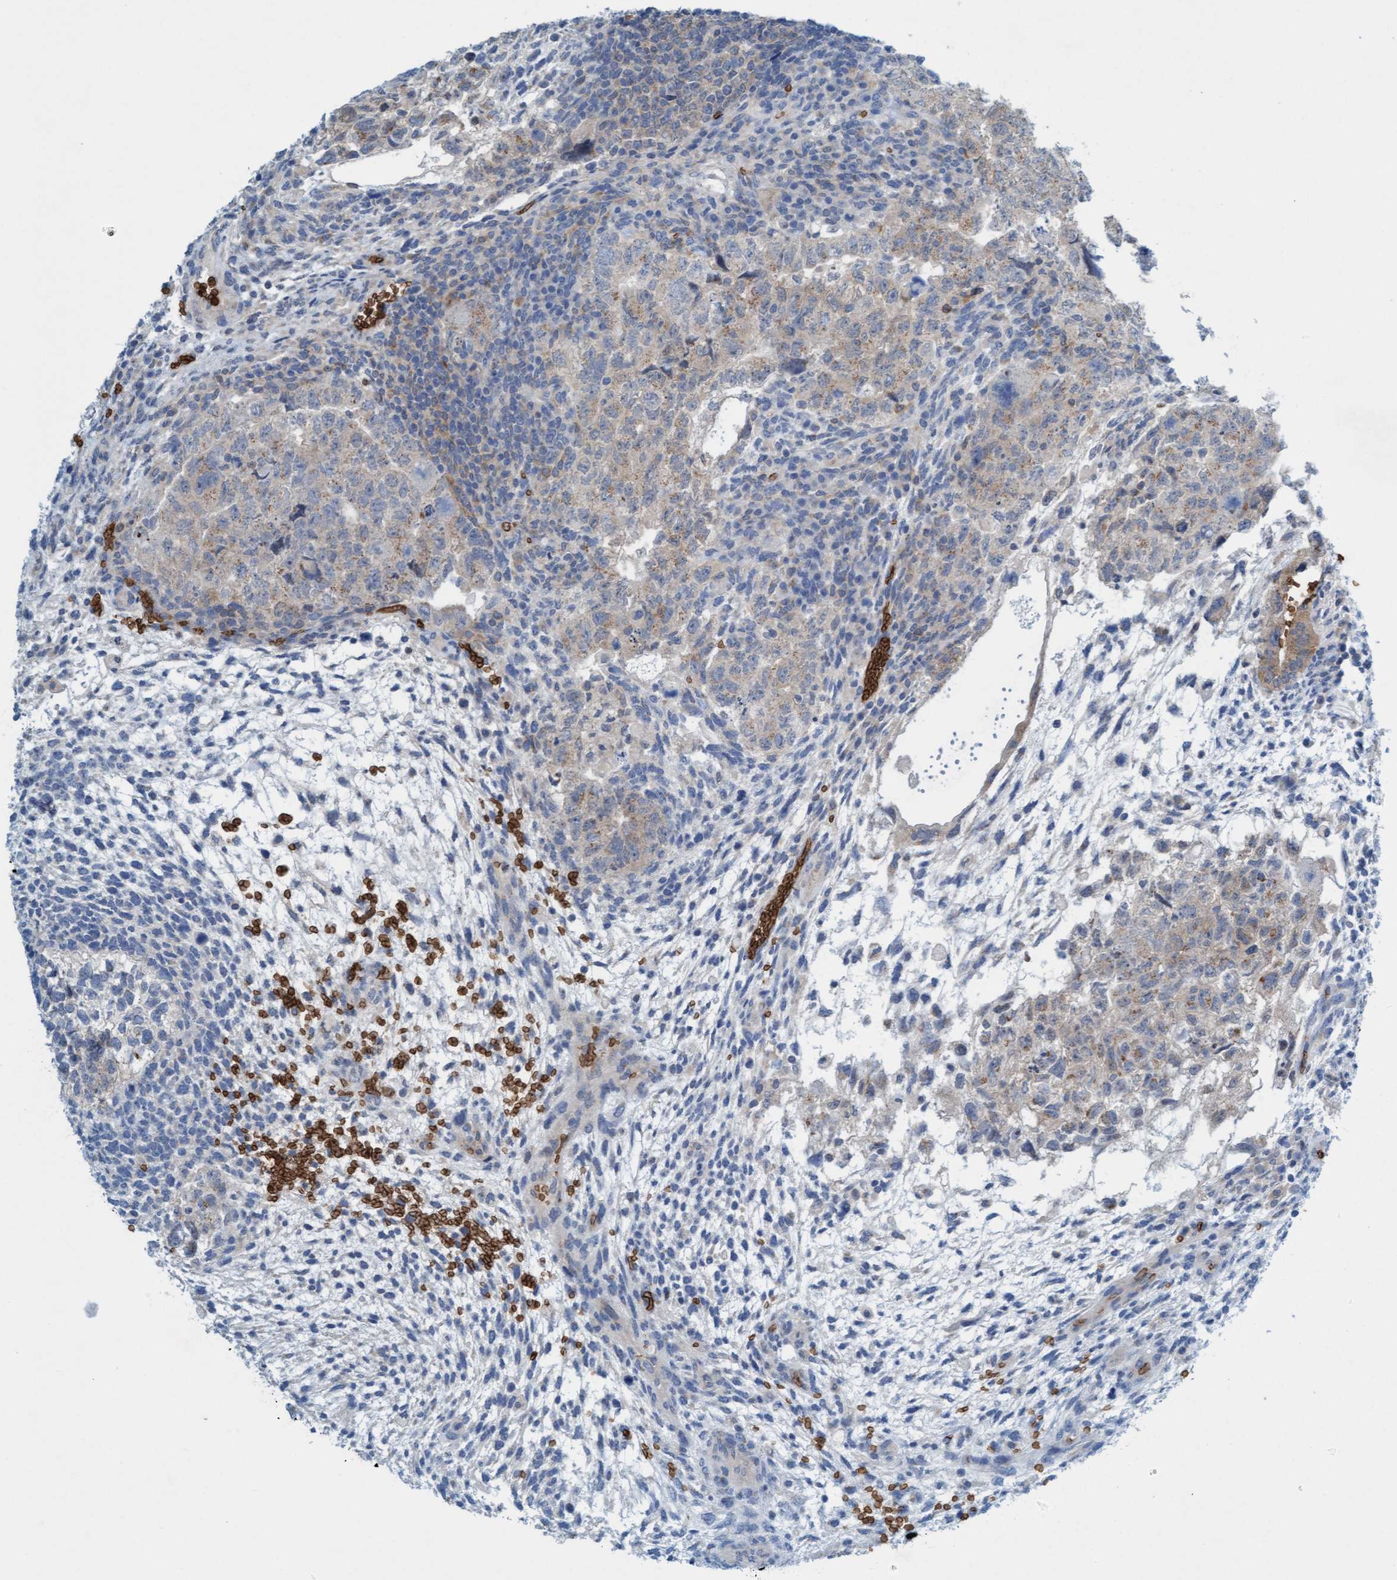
{"staining": {"intensity": "weak", "quantity": "<25%", "location": "cytoplasmic/membranous"}, "tissue": "testis cancer", "cell_type": "Tumor cells", "image_type": "cancer", "snomed": [{"axis": "morphology", "description": "Carcinoma, Embryonal, NOS"}, {"axis": "topography", "description": "Testis"}], "caption": "Embryonal carcinoma (testis) was stained to show a protein in brown. There is no significant staining in tumor cells.", "gene": "SPEM2", "patient": {"sex": "male", "age": 36}}